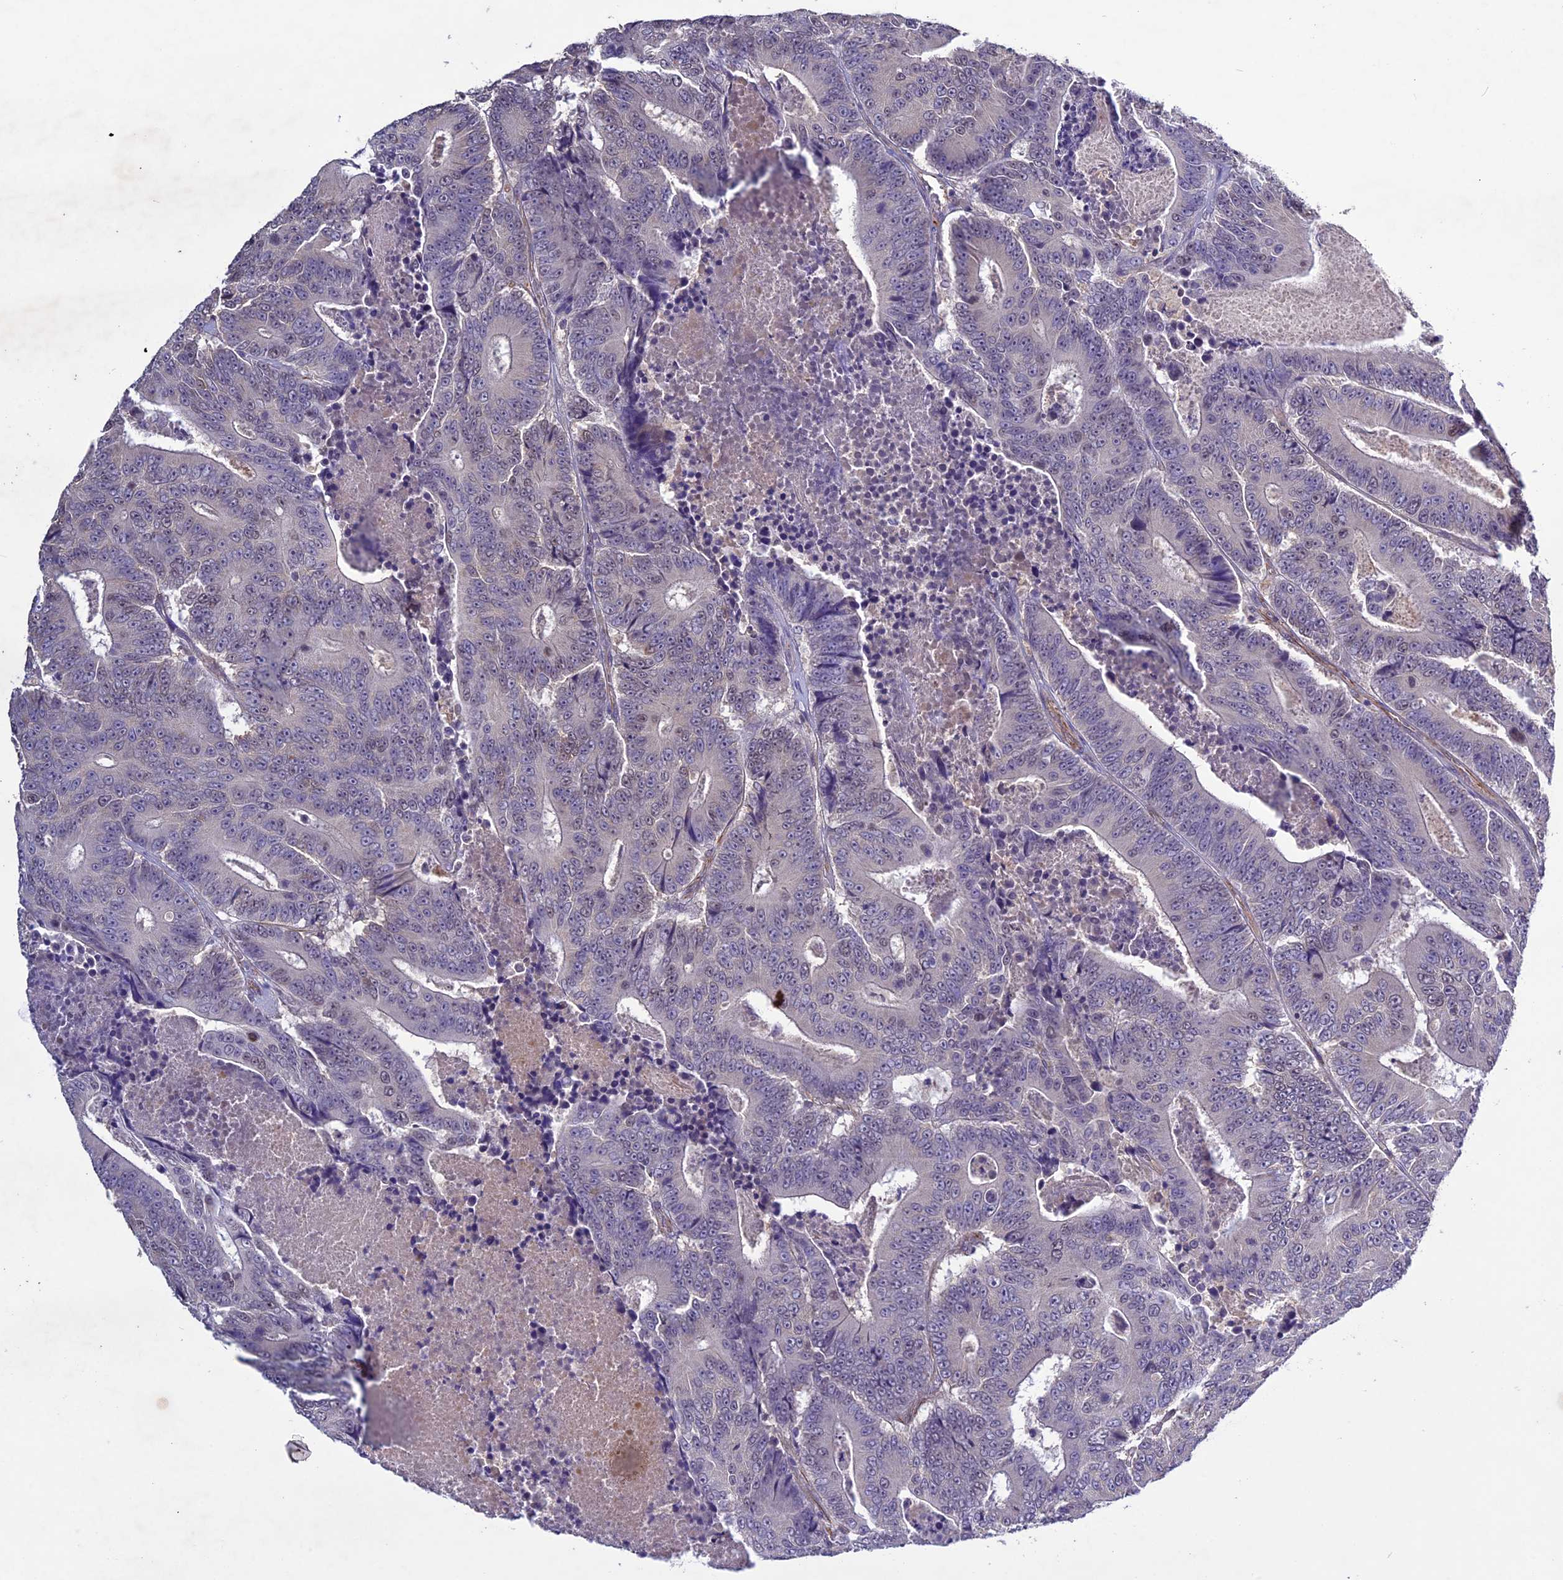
{"staining": {"intensity": "negative", "quantity": "none", "location": "none"}, "tissue": "colorectal cancer", "cell_type": "Tumor cells", "image_type": "cancer", "snomed": [{"axis": "morphology", "description": "Adenocarcinoma, NOS"}, {"axis": "topography", "description": "Colon"}], "caption": "This is a photomicrograph of IHC staining of colorectal cancer (adenocarcinoma), which shows no staining in tumor cells.", "gene": "C3orf70", "patient": {"sex": "male", "age": 83}}